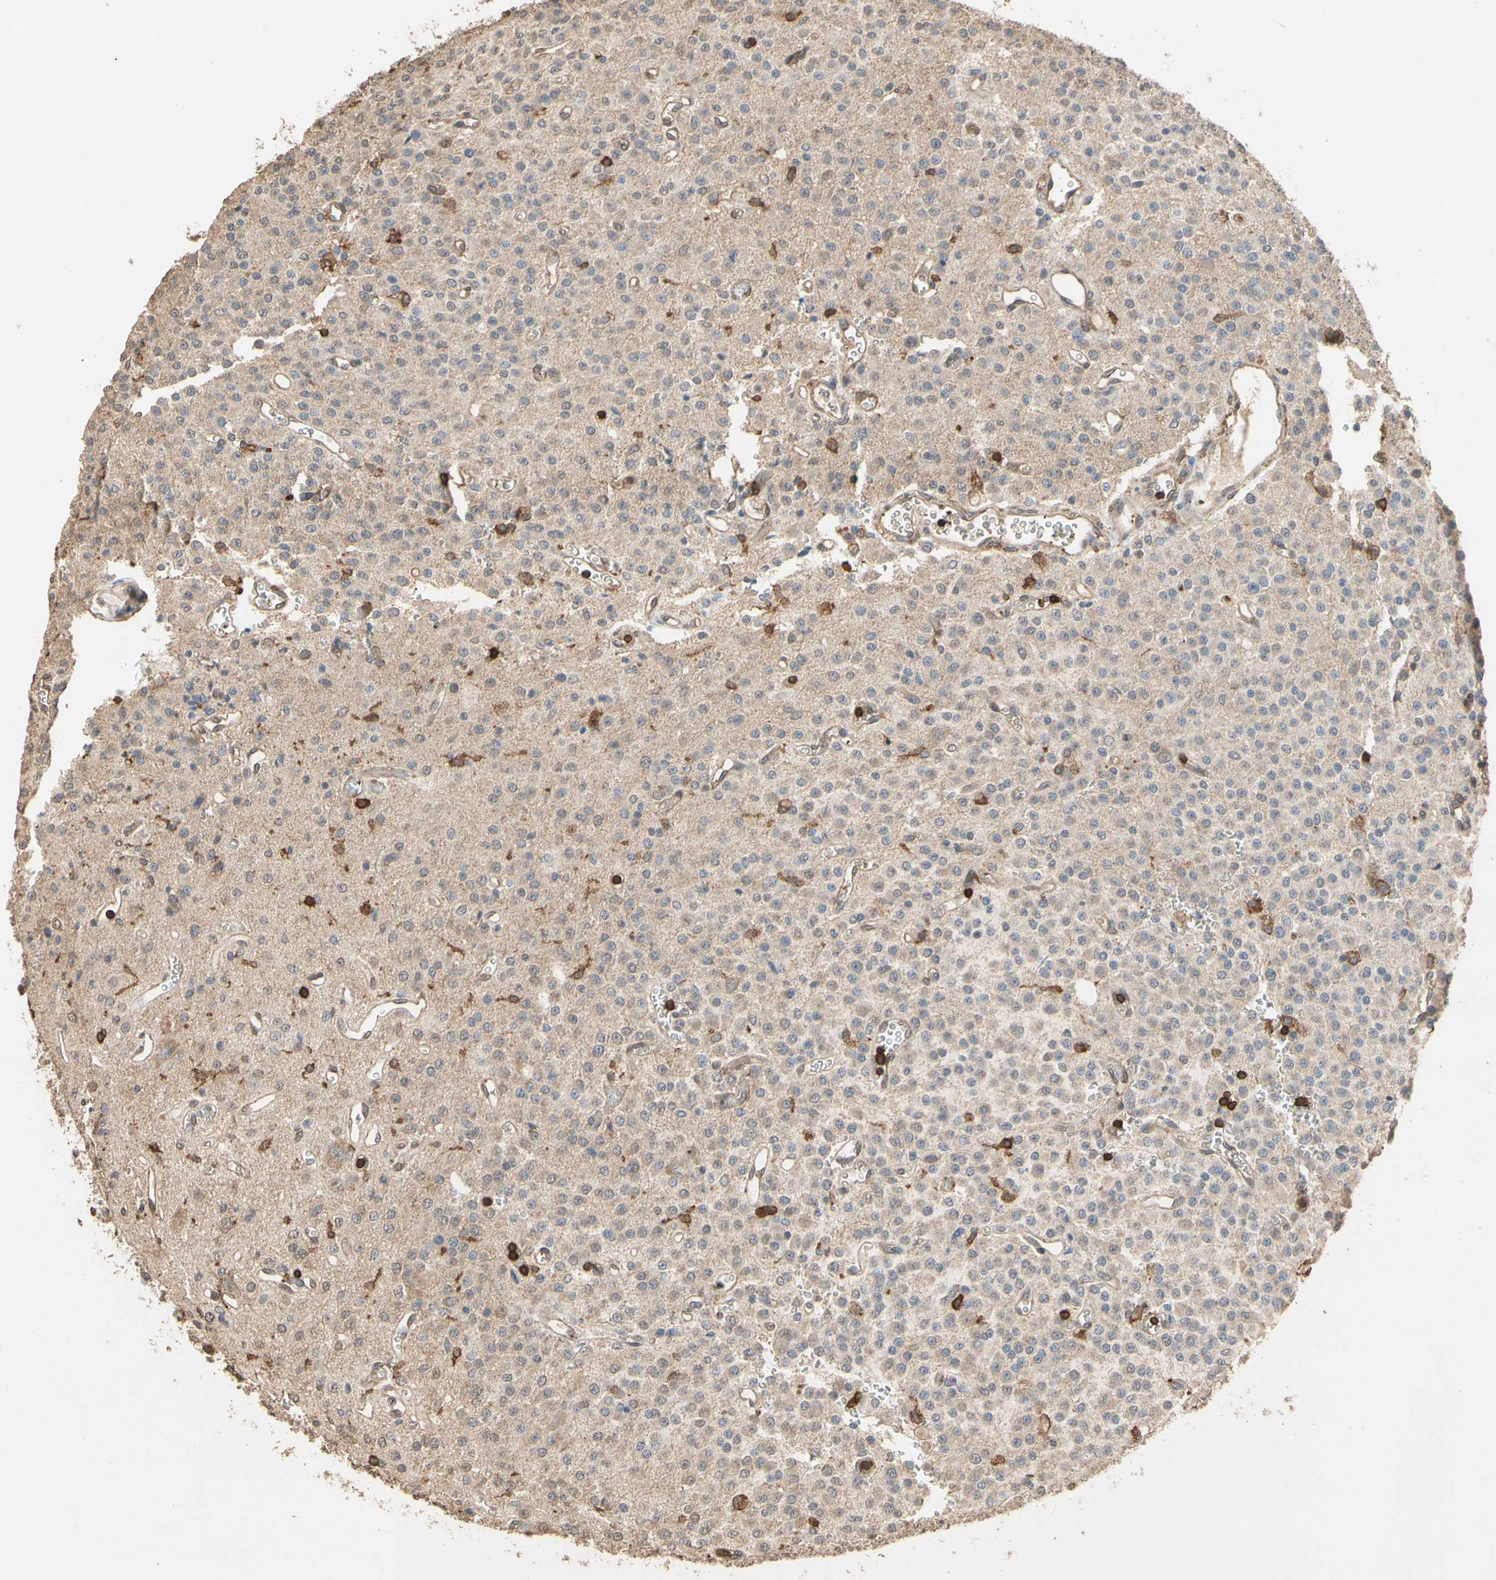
{"staining": {"intensity": "weak", "quantity": "25%-75%", "location": "cytoplasmic/membranous"}, "tissue": "glioma", "cell_type": "Tumor cells", "image_type": "cancer", "snomed": [{"axis": "morphology", "description": "Glioma, malignant, Low grade"}, {"axis": "topography", "description": "Brain"}], "caption": "Malignant glioma (low-grade) was stained to show a protein in brown. There is low levels of weak cytoplasmic/membranous positivity in approximately 25%-75% of tumor cells.", "gene": "MAP3K10", "patient": {"sex": "male", "age": 38}}